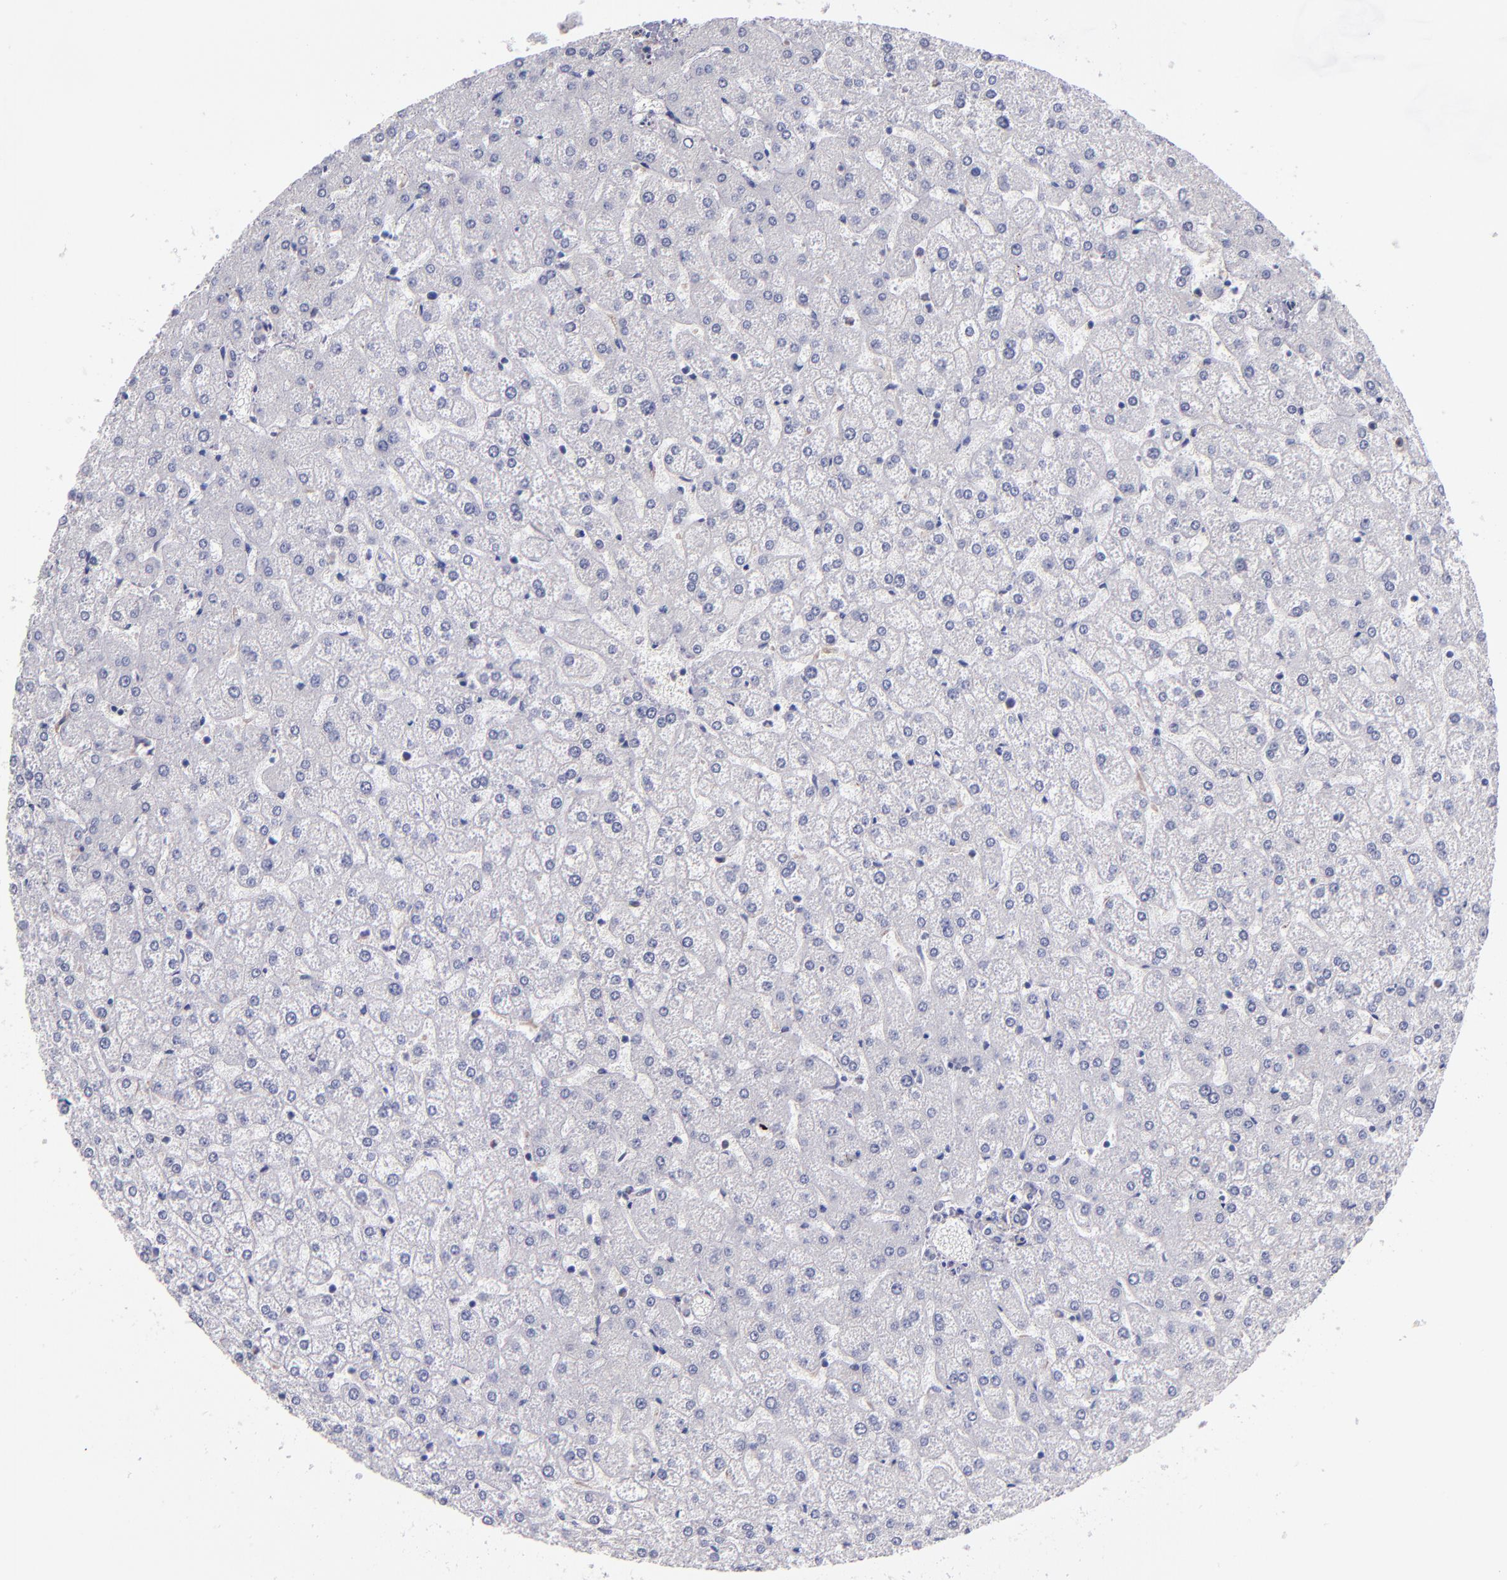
{"staining": {"intensity": "negative", "quantity": "none", "location": "none"}, "tissue": "liver", "cell_type": "Cholangiocytes", "image_type": "normal", "snomed": [{"axis": "morphology", "description": "Normal tissue, NOS"}, {"axis": "topography", "description": "Liver"}], "caption": "DAB (3,3'-diaminobenzidine) immunohistochemical staining of unremarkable liver demonstrates no significant staining in cholangiocytes. Brightfield microscopy of immunohistochemistry (IHC) stained with DAB (3,3'-diaminobenzidine) (brown) and hematoxylin (blue), captured at high magnification.", "gene": "ABCC1", "patient": {"sex": "female", "age": 32}}